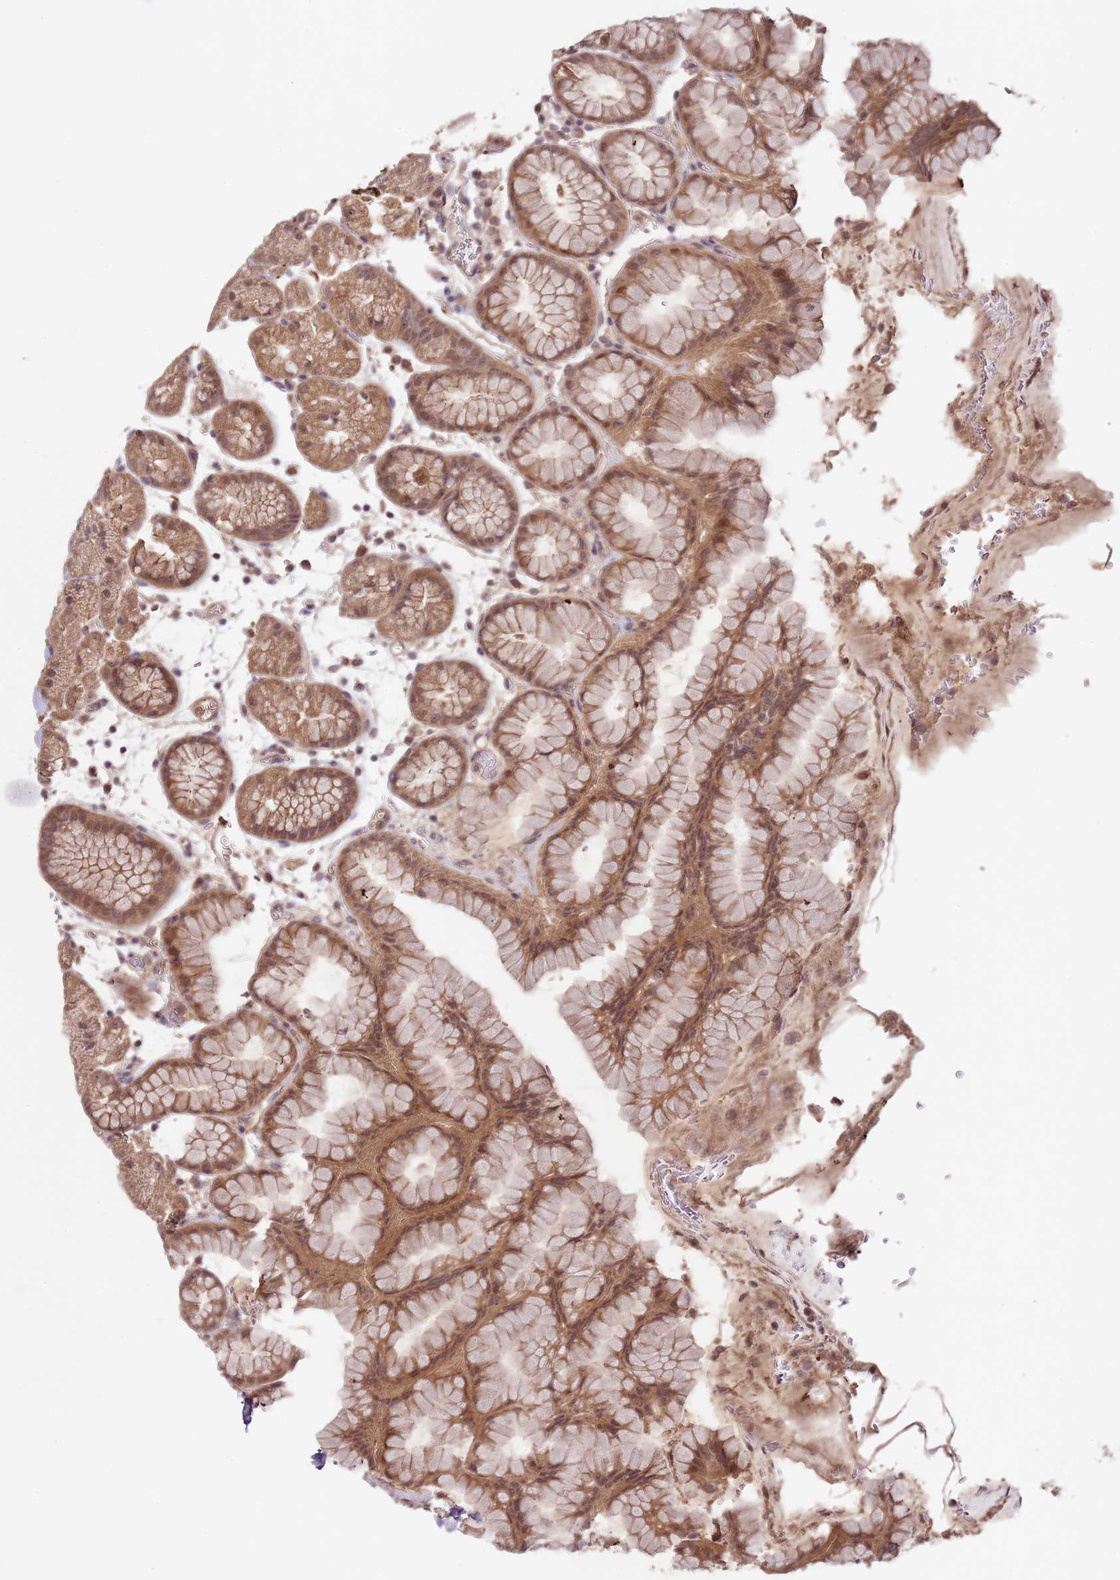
{"staining": {"intensity": "moderate", "quantity": ">75%", "location": "cytoplasmic/membranous,nuclear"}, "tissue": "stomach", "cell_type": "Glandular cells", "image_type": "normal", "snomed": [{"axis": "morphology", "description": "Normal tissue, NOS"}, {"axis": "topography", "description": "Stomach, upper"}, {"axis": "topography", "description": "Stomach, lower"}], "caption": "Benign stomach exhibits moderate cytoplasmic/membranous,nuclear expression in approximately >75% of glandular cells Using DAB (3,3'-diaminobenzidine) (brown) and hematoxylin (blue) stains, captured at high magnification using brightfield microscopy..", "gene": "LIN37", "patient": {"sex": "male", "age": 67}}